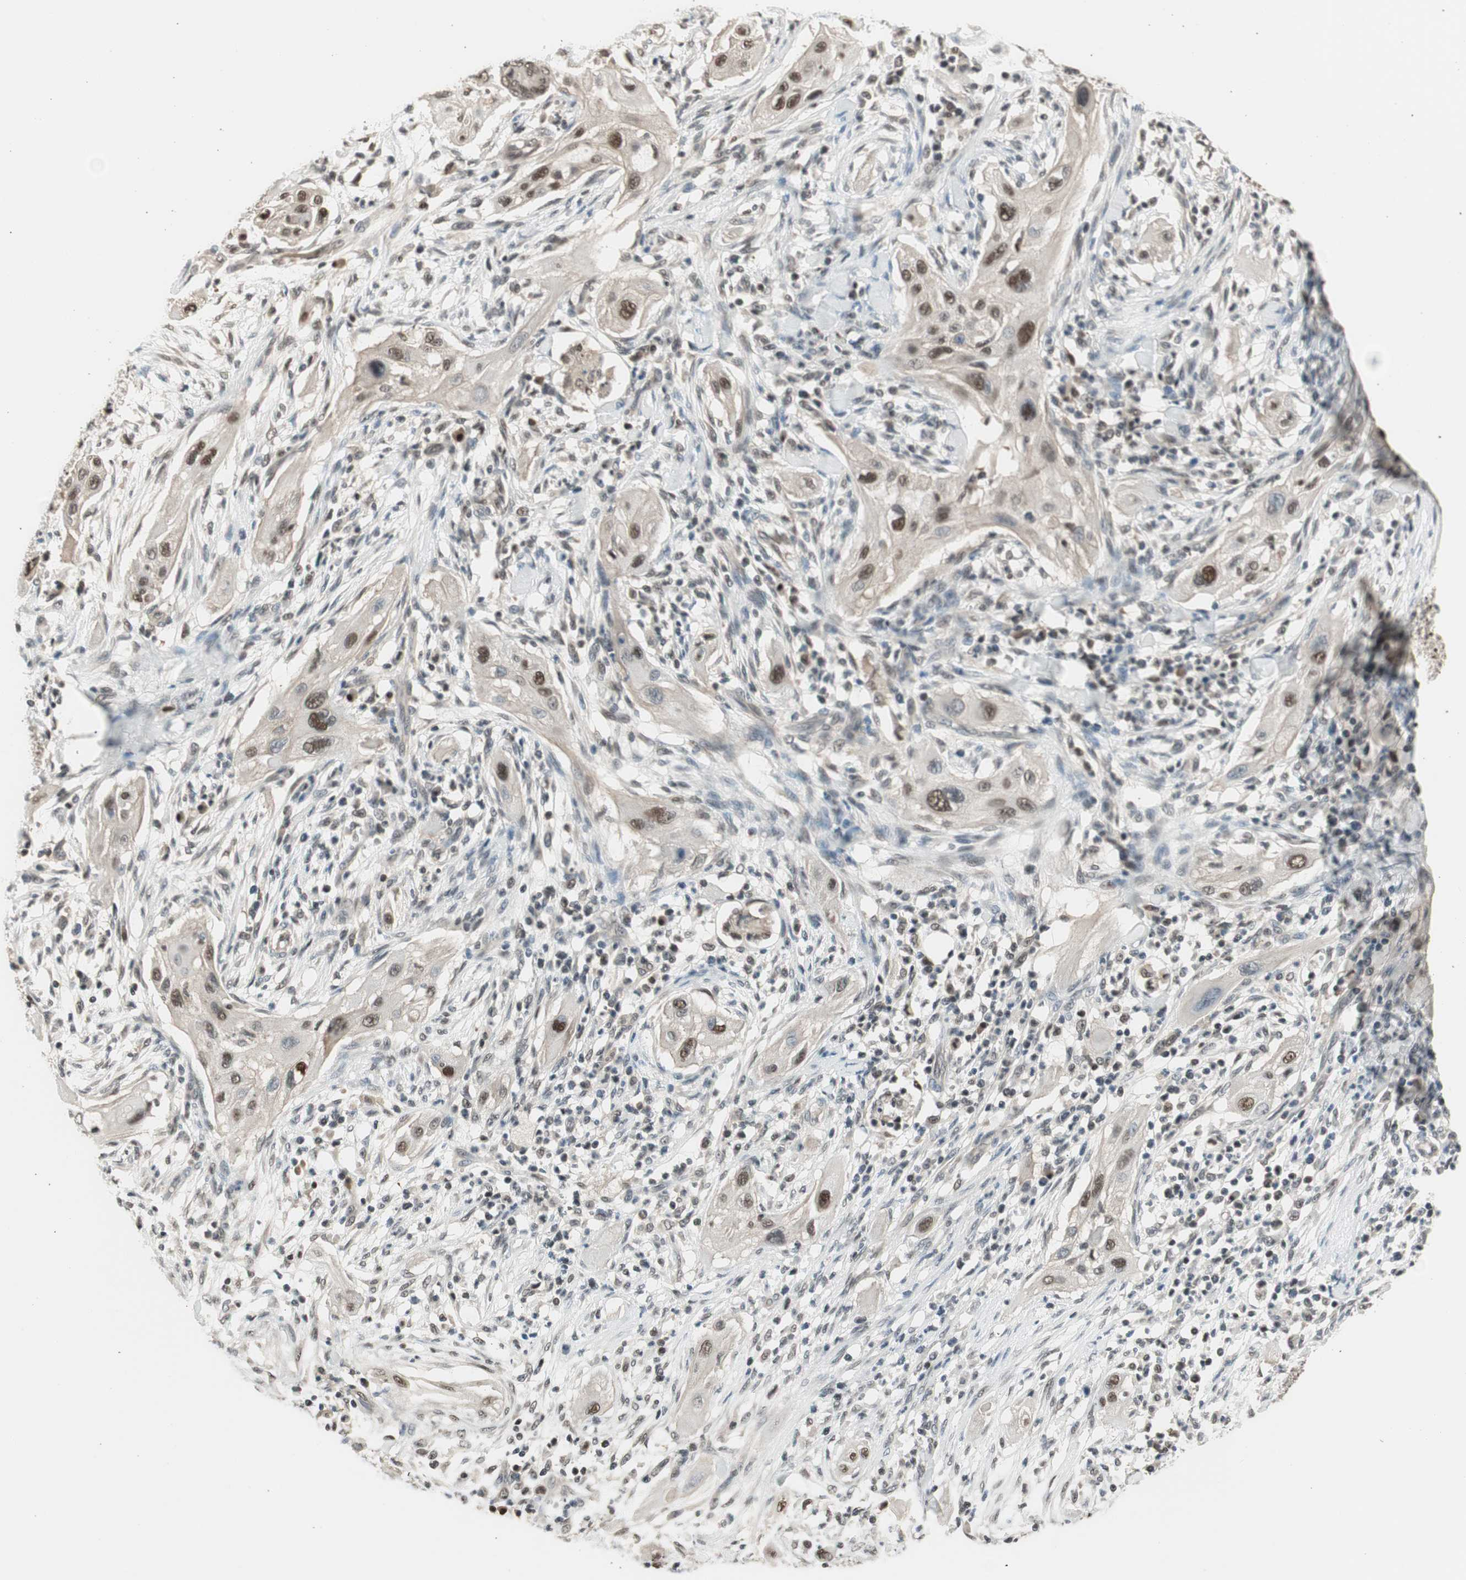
{"staining": {"intensity": "strong", "quantity": ">75%", "location": "nuclear"}, "tissue": "lung cancer", "cell_type": "Tumor cells", "image_type": "cancer", "snomed": [{"axis": "morphology", "description": "Squamous cell carcinoma, NOS"}, {"axis": "topography", "description": "Lung"}], "caption": "This photomicrograph shows lung cancer stained with immunohistochemistry (IHC) to label a protein in brown. The nuclear of tumor cells show strong positivity for the protein. Nuclei are counter-stained blue.", "gene": "LONP2", "patient": {"sex": "female", "age": 47}}